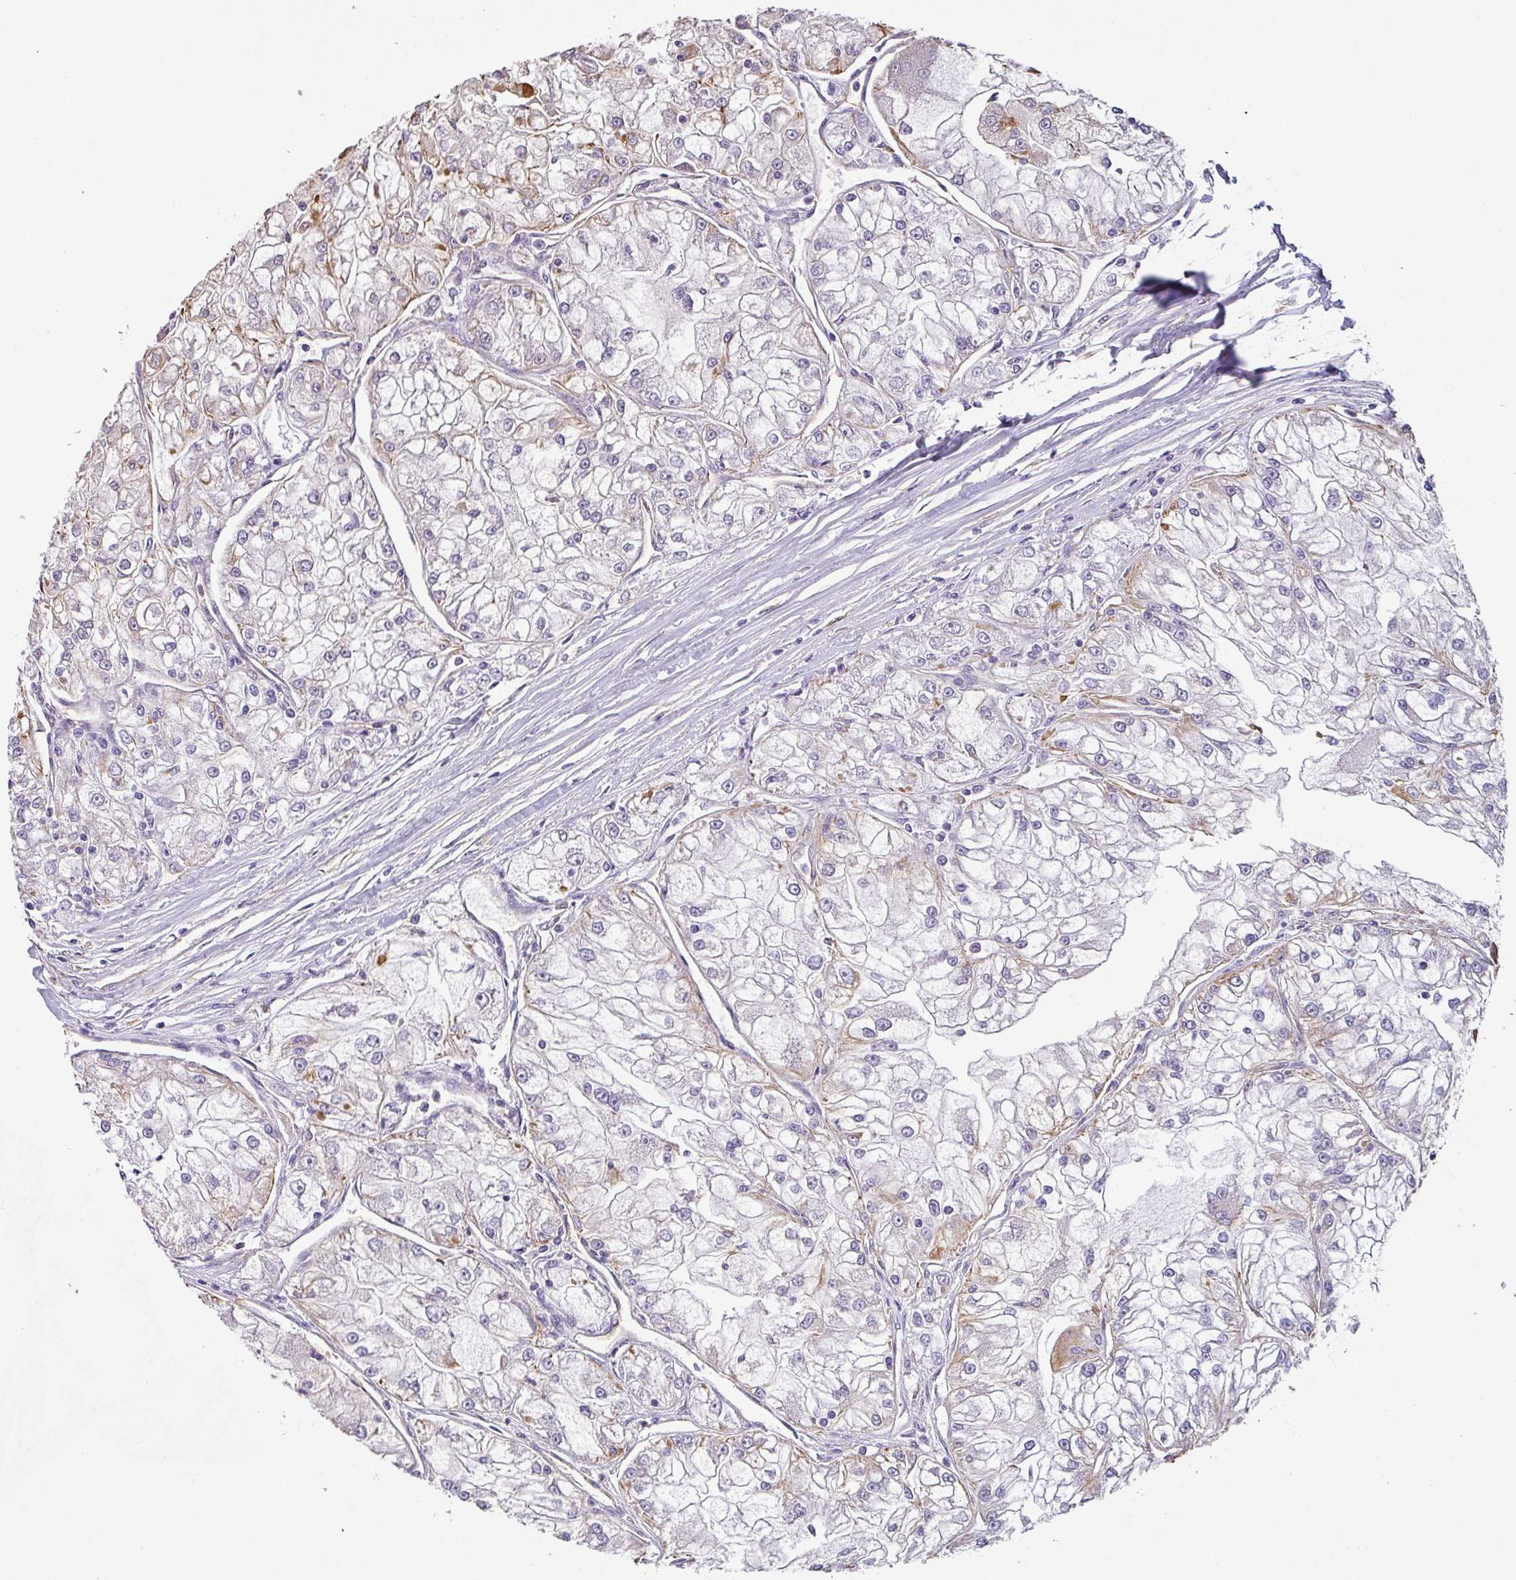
{"staining": {"intensity": "weak", "quantity": "<25%", "location": "cytoplasmic/membranous"}, "tissue": "renal cancer", "cell_type": "Tumor cells", "image_type": "cancer", "snomed": [{"axis": "morphology", "description": "Adenocarcinoma, NOS"}, {"axis": "topography", "description": "Kidney"}], "caption": "Adenocarcinoma (renal) was stained to show a protein in brown. There is no significant staining in tumor cells. (Stains: DAB IHC with hematoxylin counter stain, Microscopy: brightfield microscopy at high magnification).", "gene": "ZNF280C", "patient": {"sex": "female", "age": 72}}